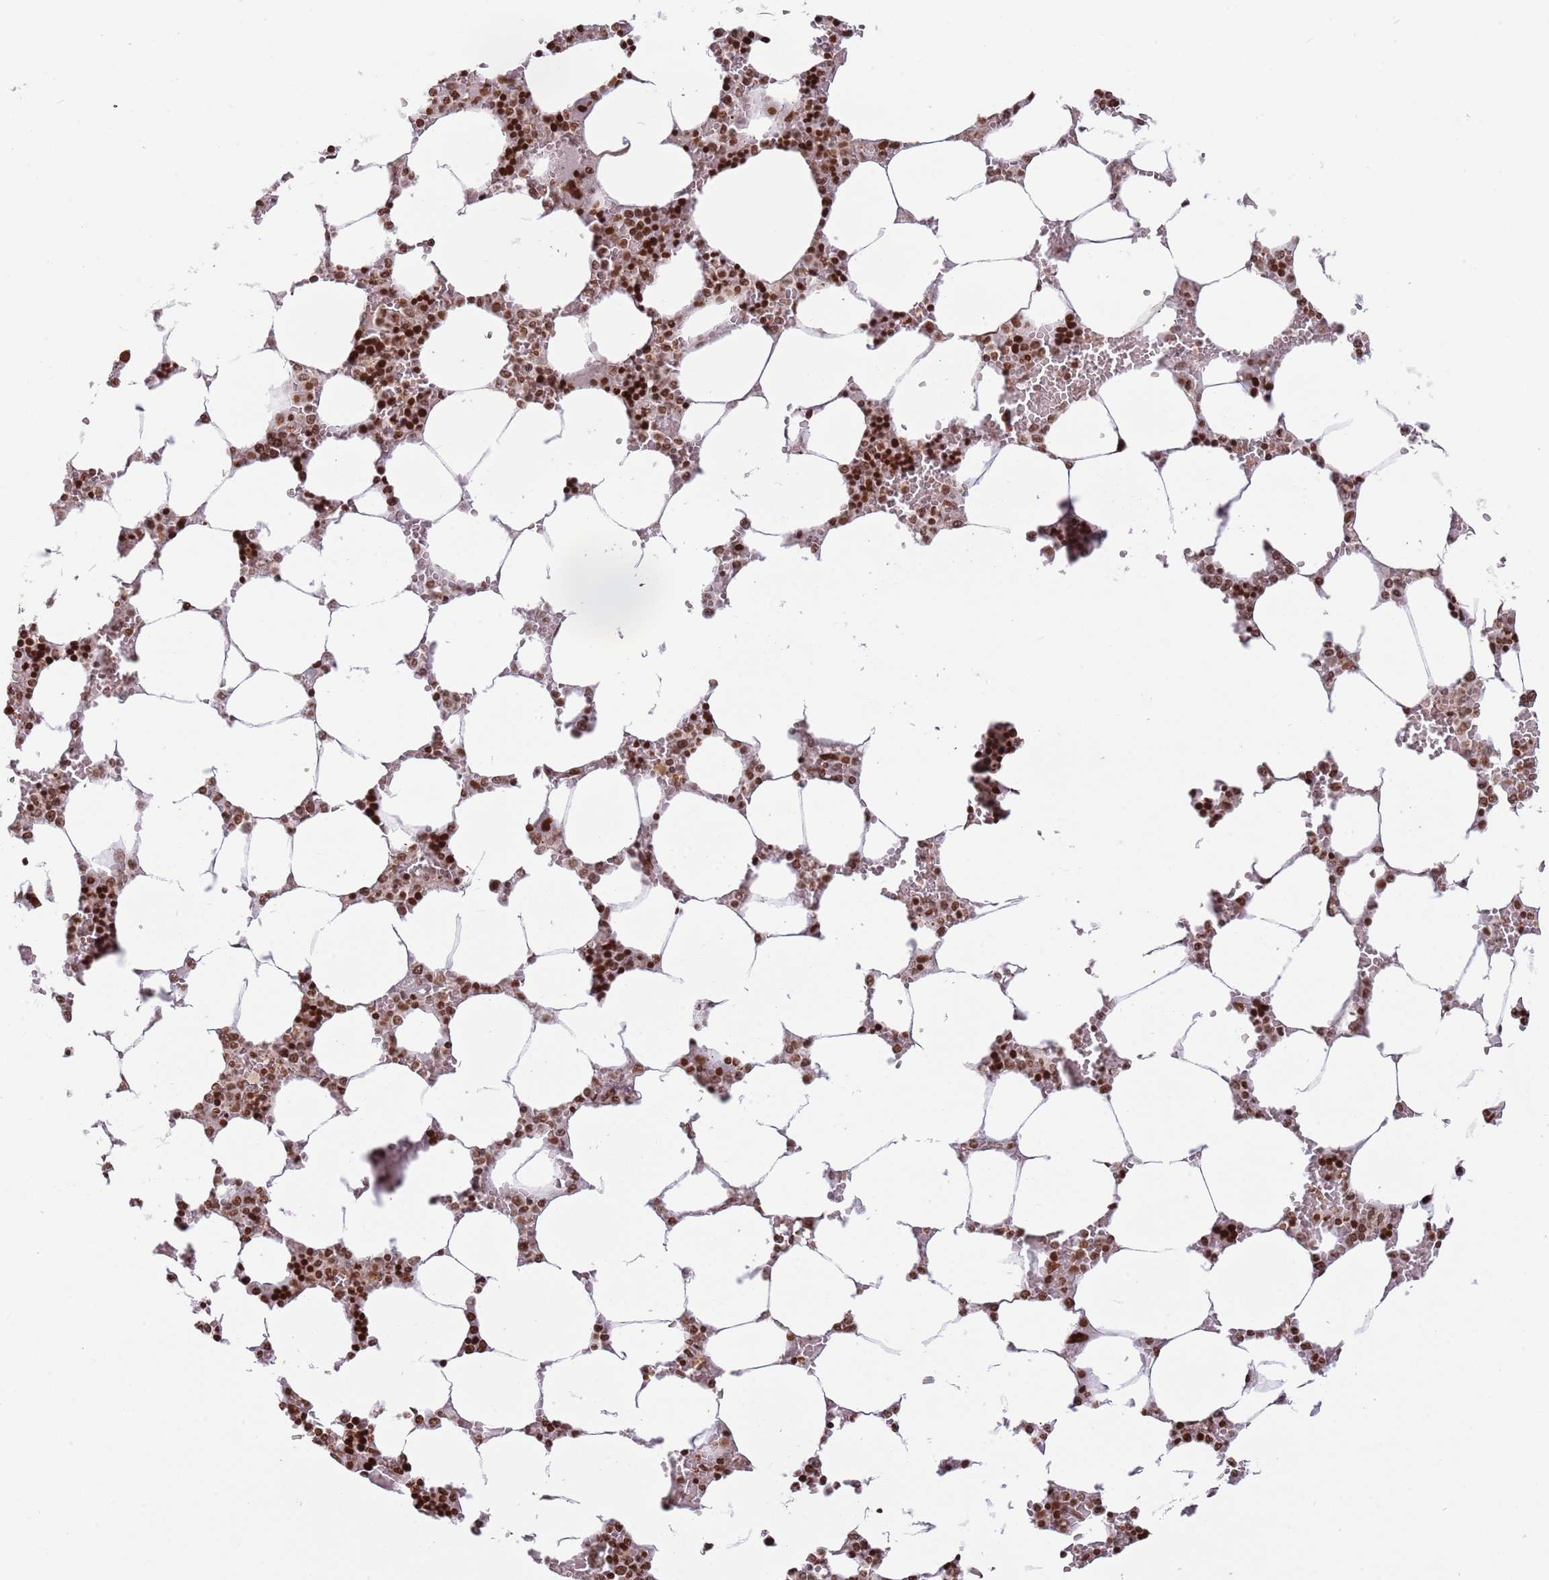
{"staining": {"intensity": "strong", "quantity": ">75%", "location": "nuclear"}, "tissue": "bone marrow", "cell_type": "Hematopoietic cells", "image_type": "normal", "snomed": [{"axis": "morphology", "description": "Normal tissue, NOS"}, {"axis": "topography", "description": "Bone marrow"}], "caption": "Bone marrow stained for a protein (brown) reveals strong nuclear positive positivity in about >75% of hematopoietic cells.", "gene": "SH3RF3", "patient": {"sex": "male", "age": 64}}